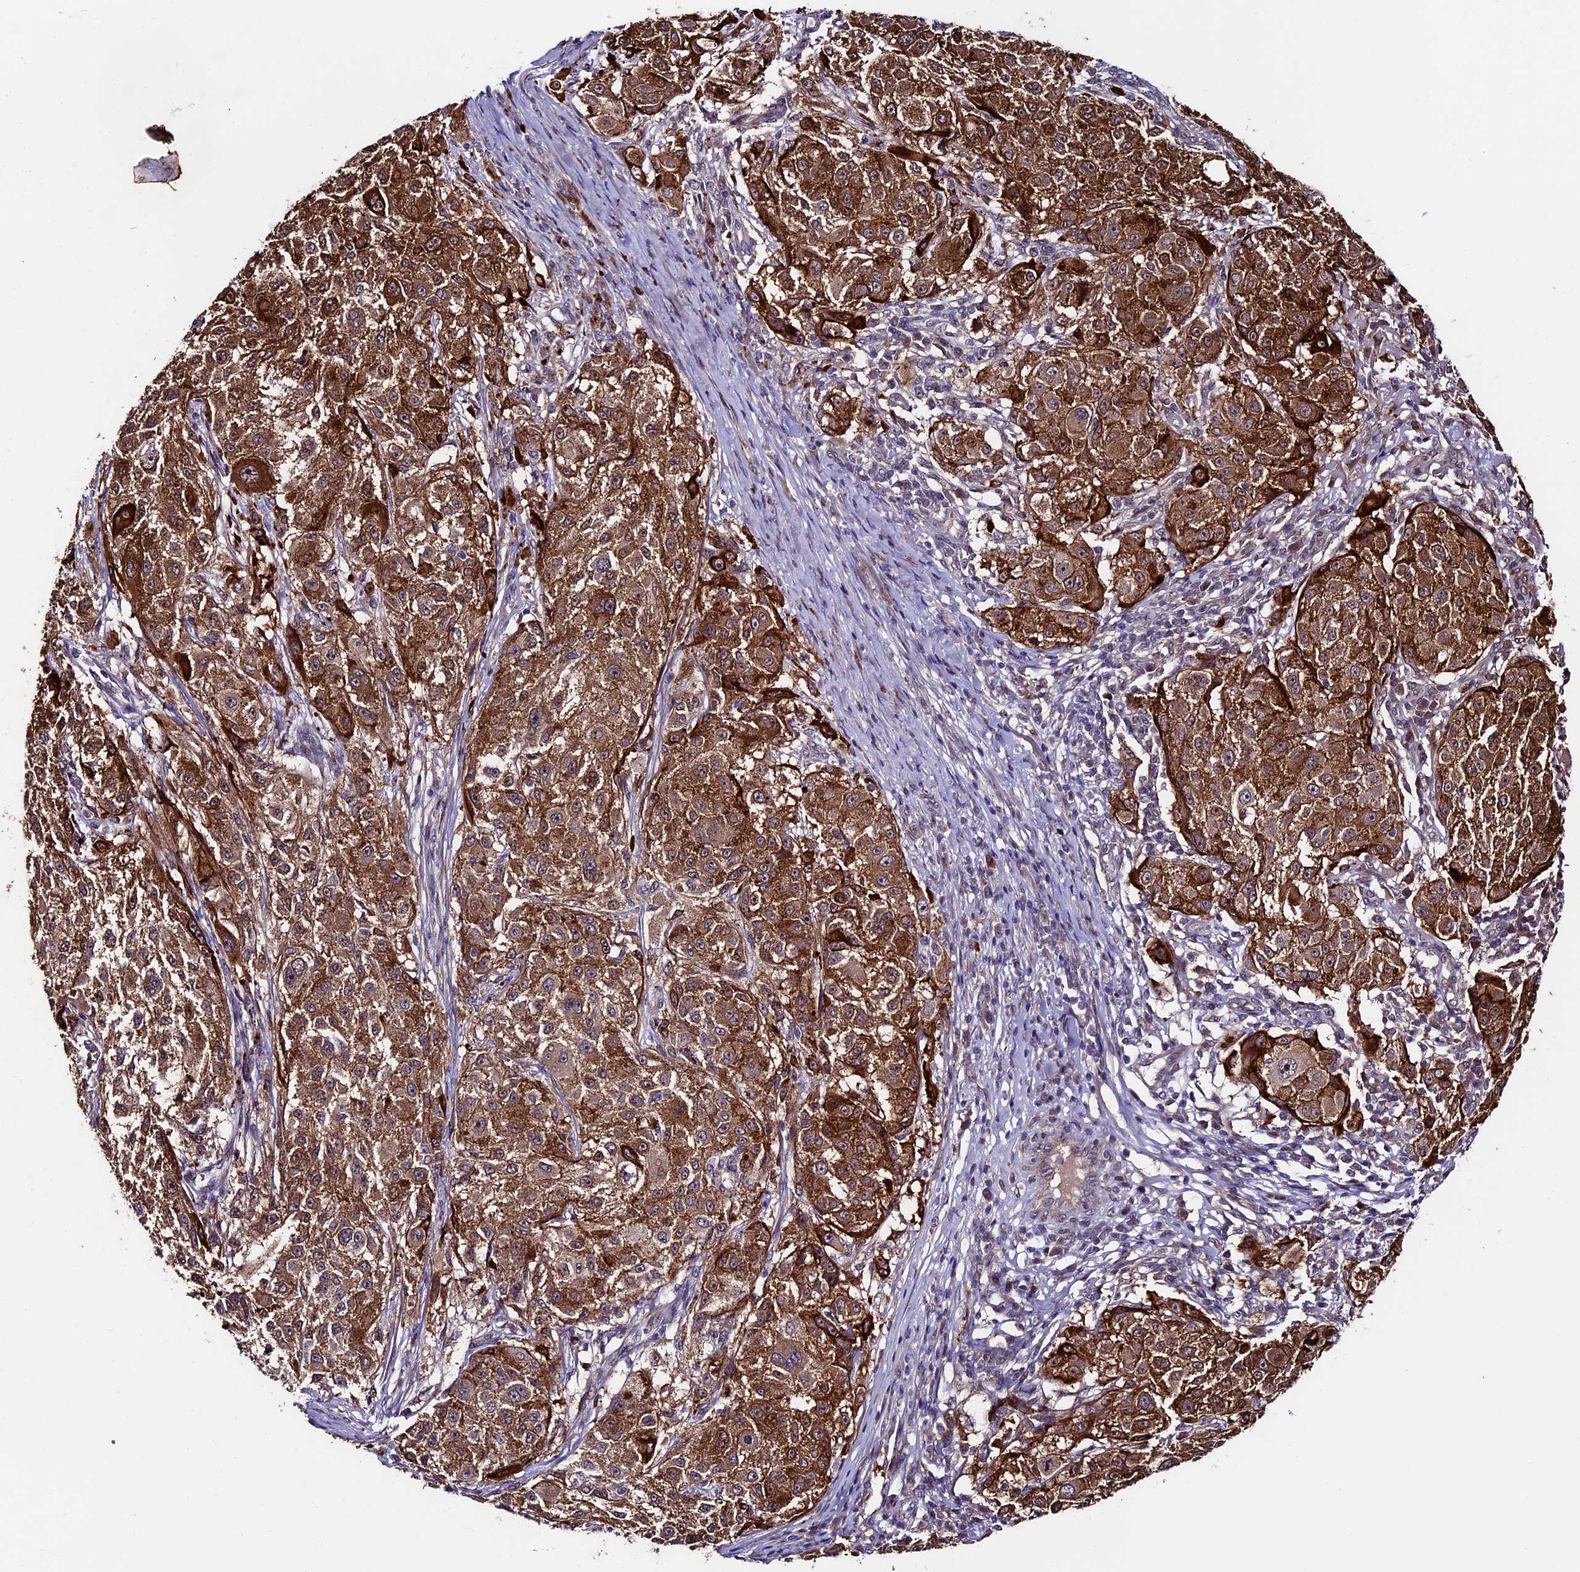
{"staining": {"intensity": "moderate", "quantity": ">75%", "location": "cytoplasmic/membranous"}, "tissue": "melanoma", "cell_type": "Tumor cells", "image_type": "cancer", "snomed": [{"axis": "morphology", "description": "Necrosis, NOS"}, {"axis": "morphology", "description": "Malignant melanoma, NOS"}, {"axis": "topography", "description": "Skin"}], "caption": "Approximately >75% of tumor cells in human malignant melanoma show moderate cytoplasmic/membranous protein positivity as visualized by brown immunohistochemical staining.", "gene": "SIPA1L3", "patient": {"sex": "female", "age": 87}}